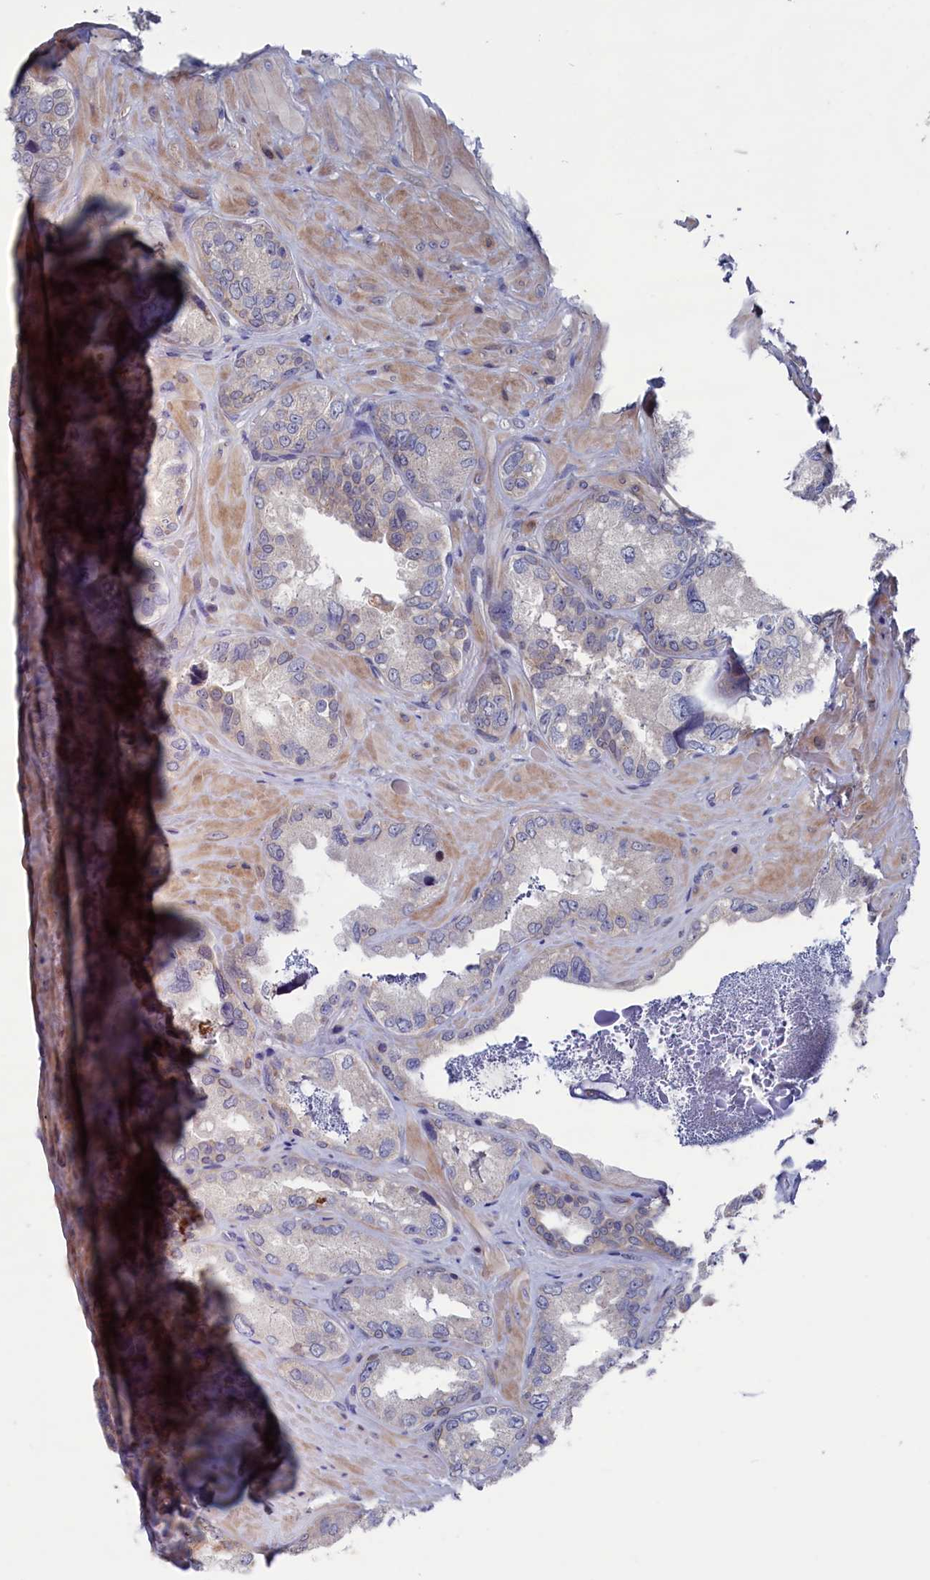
{"staining": {"intensity": "negative", "quantity": "none", "location": "none"}, "tissue": "seminal vesicle", "cell_type": "Glandular cells", "image_type": "normal", "snomed": [{"axis": "morphology", "description": "Normal tissue, NOS"}, {"axis": "topography", "description": "Seminal veicle"}, {"axis": "topography", "description": "Peripheral nerve tissue"}], "caption": "This photomicrograph is of benign seminal vesicle stained with immunohistochemistry (IHC) to label a protein in brown with the nuclei are counter-stained blue. There is no positivity in glandular cells. (Stains: DAB IHC with hematoxylin counter stain, Microscopy: brightfield microscopy at high magnification).", "gene": "SPATA13", "patient": {"sex": "male", "age": 67}}